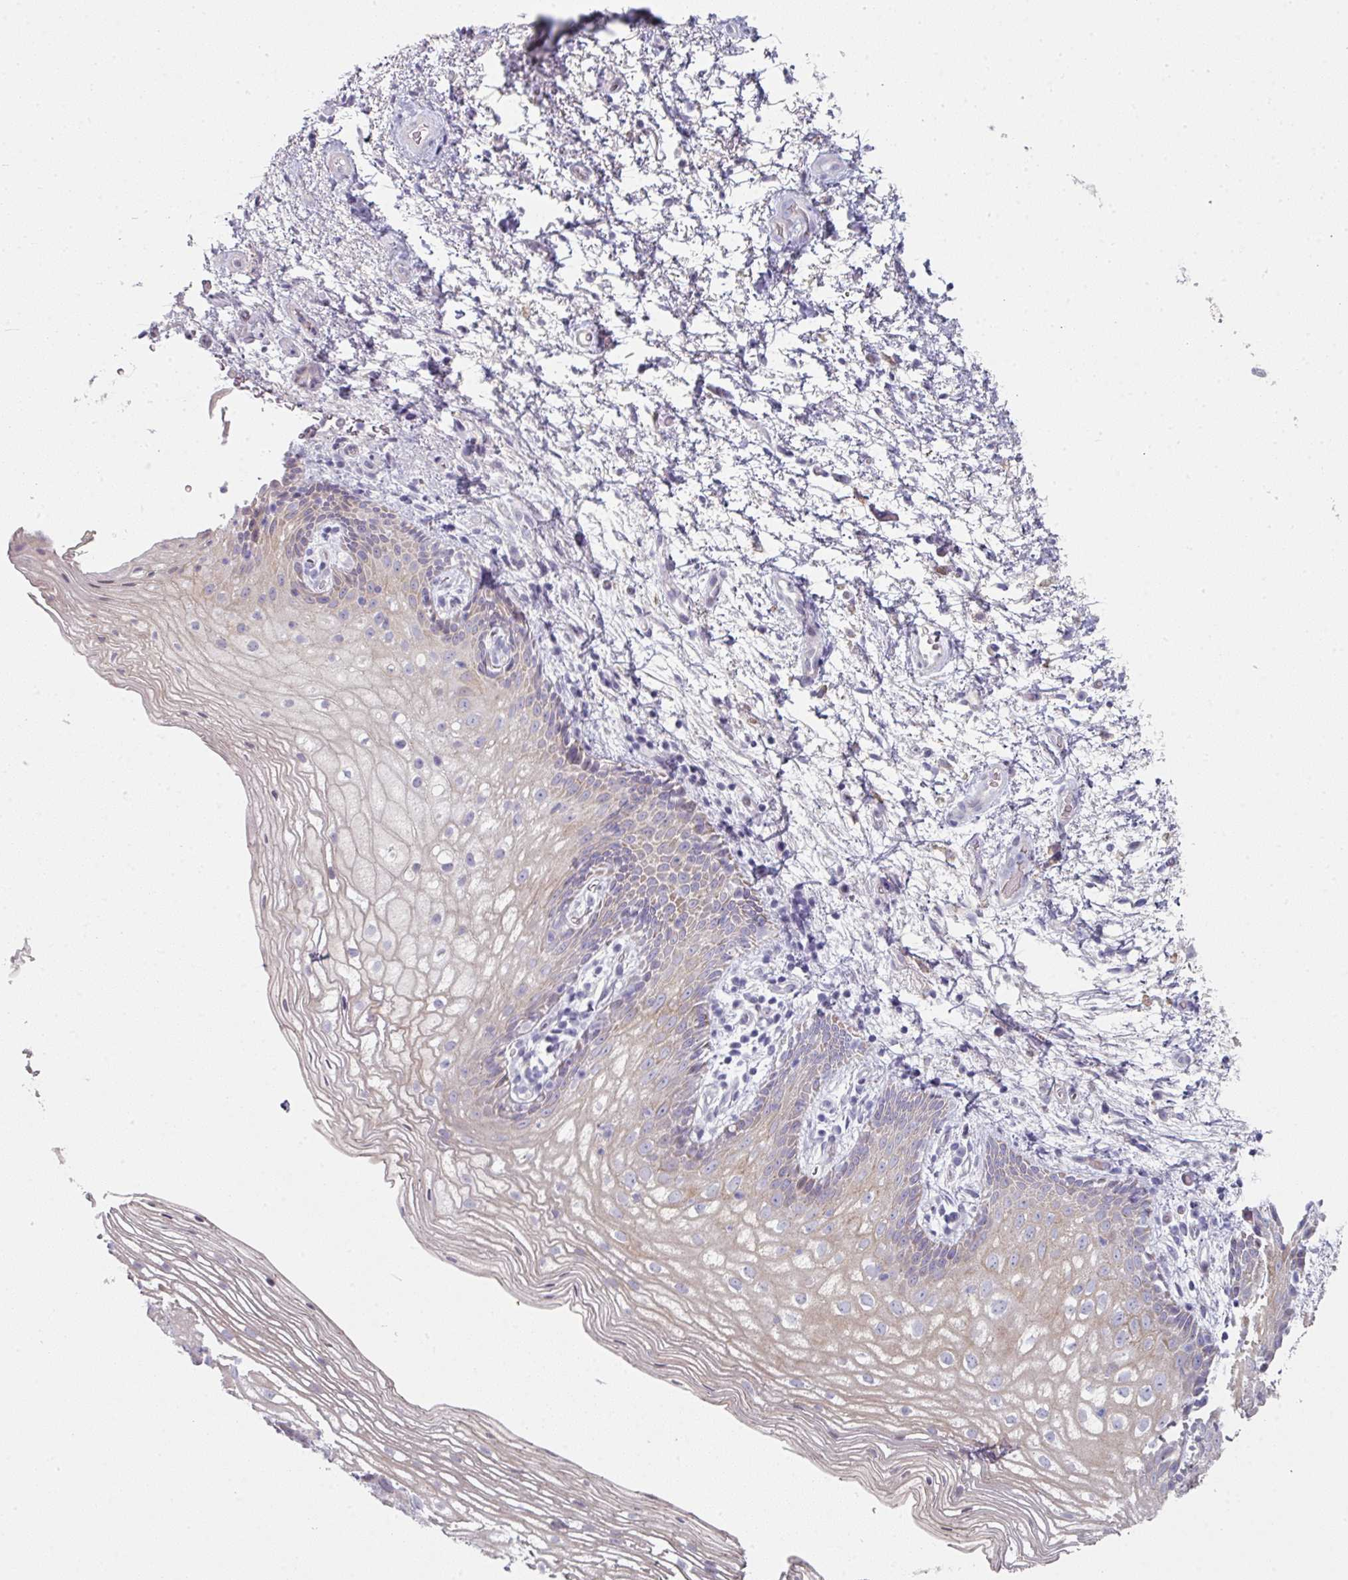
{"staining": {"intensity": "weak", "quantity": "<25%", "location": "cytoplasmic/membranous"}, "tissue": "vagina", "cell_type": "Squamous epithelial cells", "image_type": "normal", "snomed": [{"axis": "morphology", "description": "Normal tissue, NOS"}, {"axis": "topography", "description": "Vagina"}], "caption": "Protein analysis of benign vagina displays no significant staining in squamous epithelial cells. (Stains: DAB IHC with hematoxylin counter stain, Microscopy: brightfield microscopy at high magnification).", "gene": "WSB2", "patient": {"sex": "female", "age": 47}}